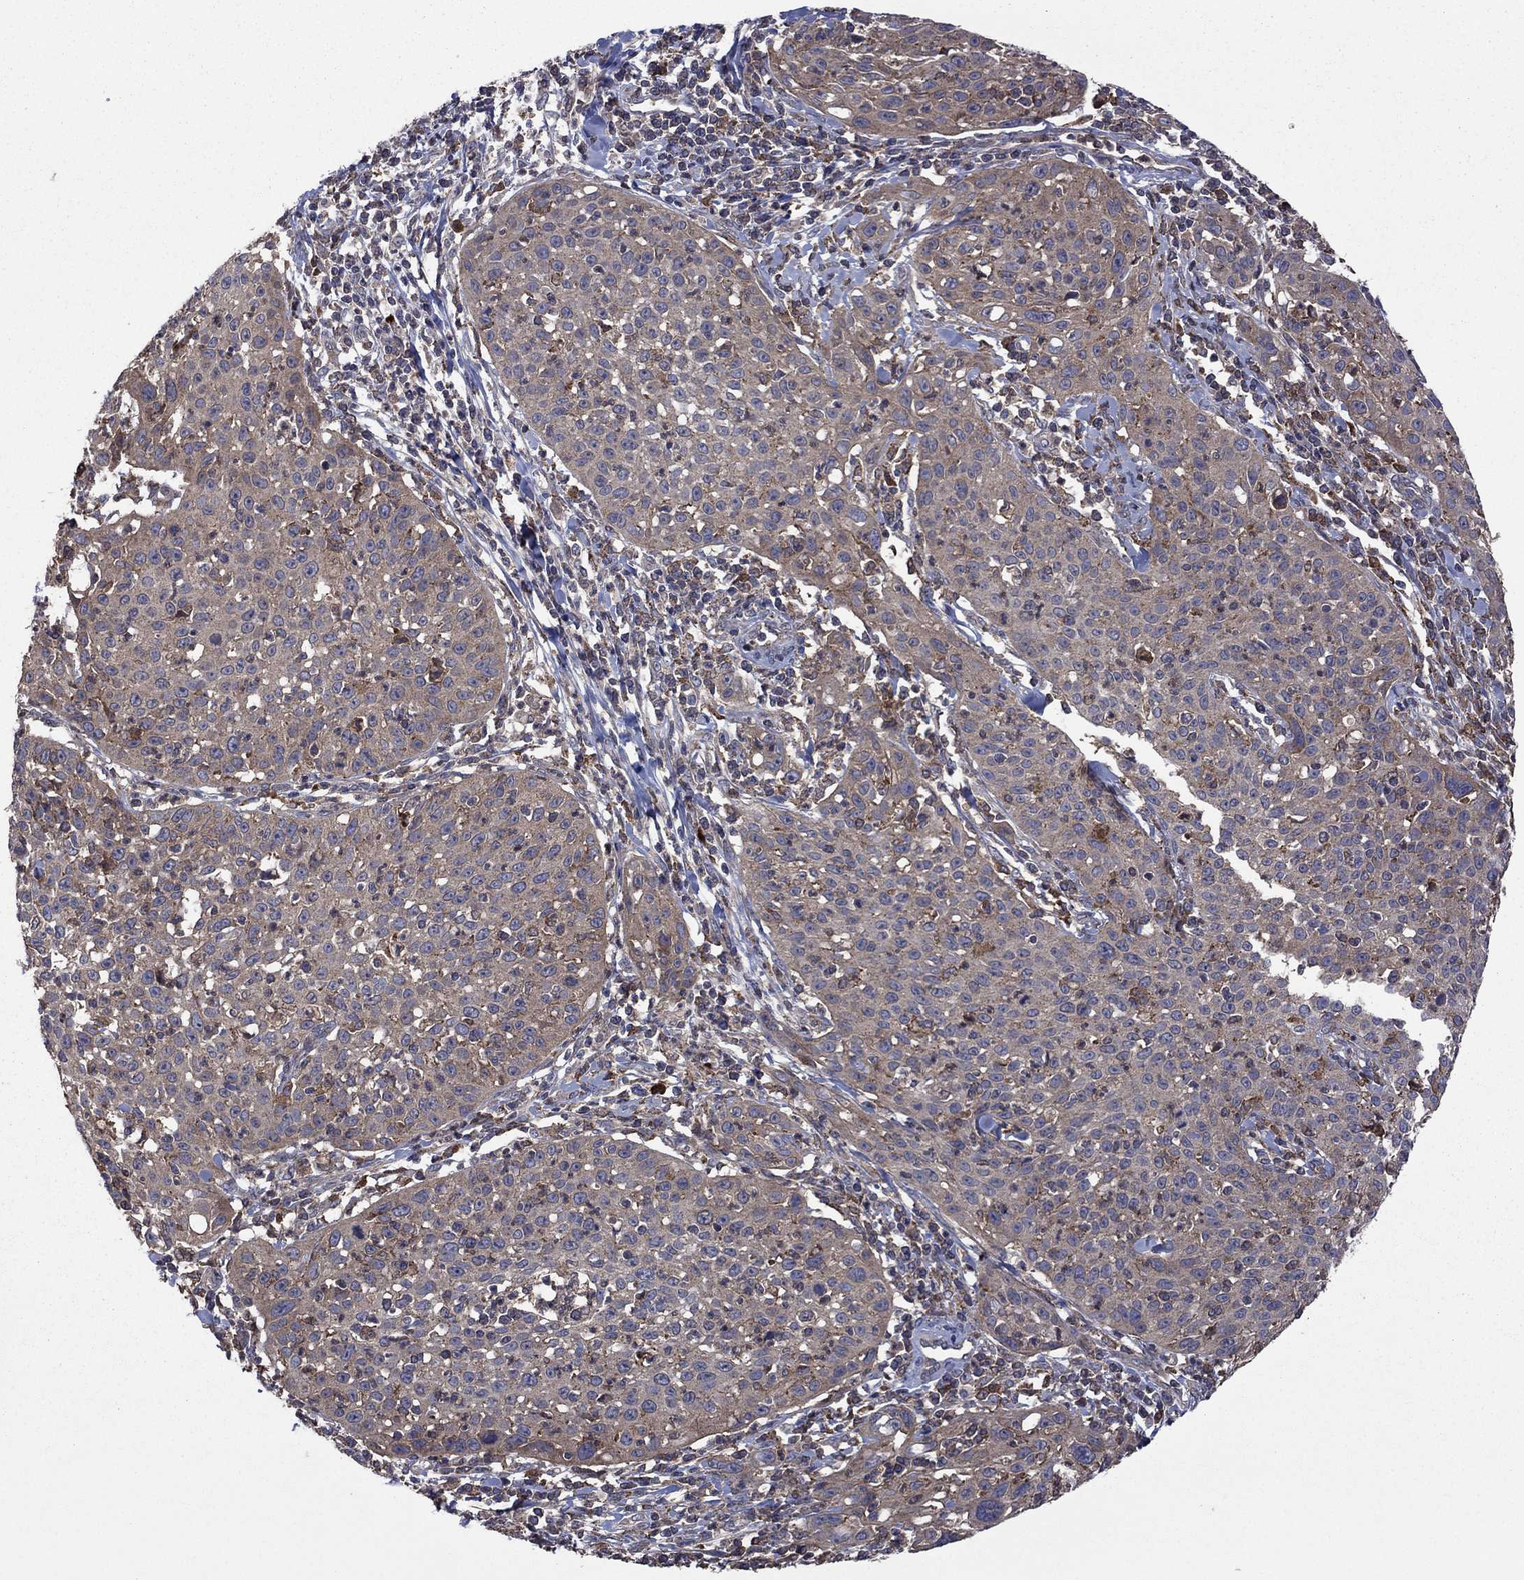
{"staining": {"intensity": "moderate", "quantity": "<25%", "location": "cytoplasmic/membranous"}, "tissue": "cervical cancer", "cell_type": "Tumor cells", "image_type": "cancer", "snomed": [{"axis": "morphology", "description": "Squamous cell carcinoma, NOS"}, {"axis": "topography", "description": "Cervix"}], "caption": "There is low levels of moderate cytoplasmic/membranous expression in tumor cells of cervical cancer (squamous cell carcinoma), as demonstrated by immunohistochemical staining (brown color).", "gene": "MEA1", "patient": {"sex": "female", "age": 26}}